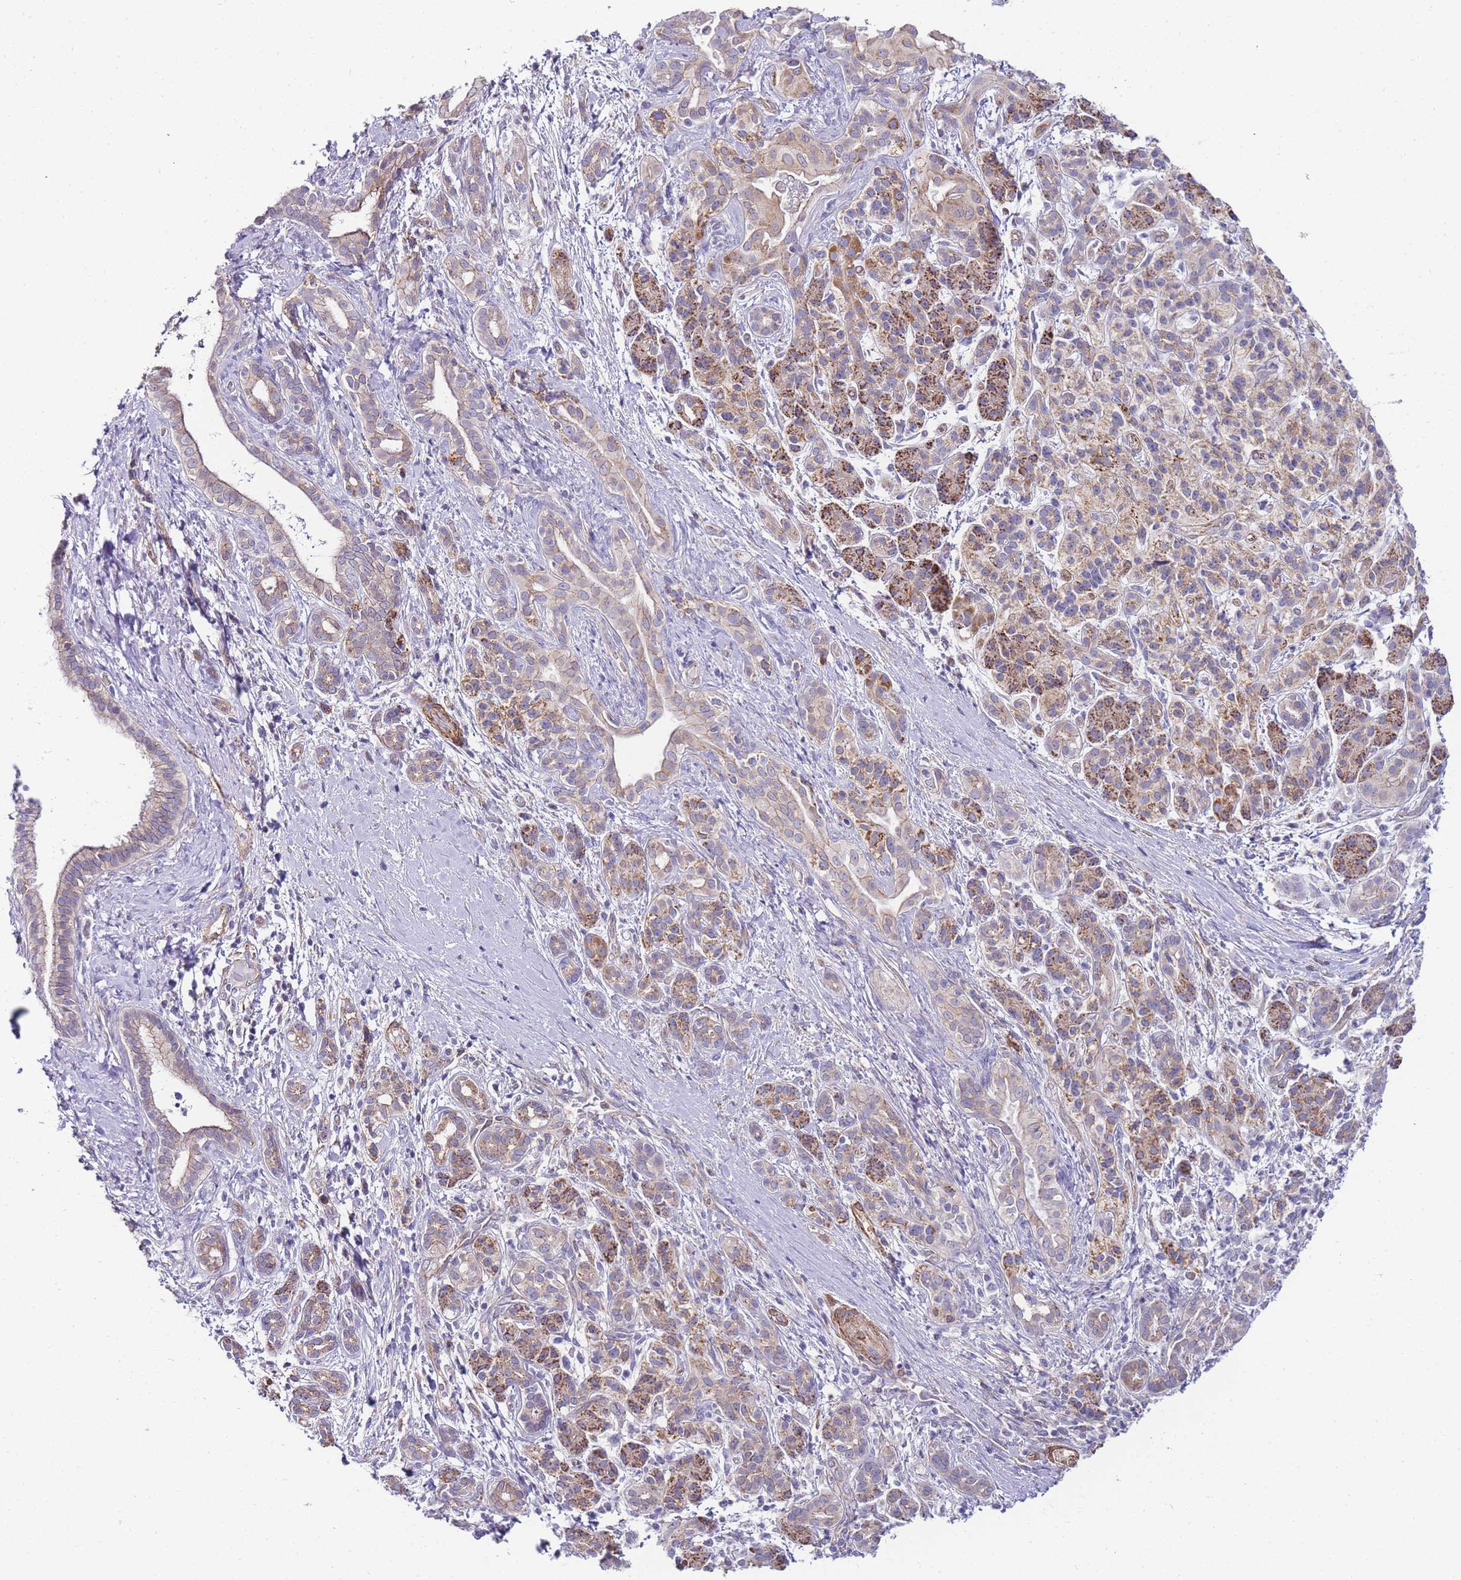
{"staining": {"intensity": "weak", "quantity": "25%-75%", "location": "cytoplasmic/membranous"}, "tissue": "pancreatic cancer", "cell_type": "Tumor cells", "image_type": "cancer", "snomed": [{"axis": "morphology", "description": "Adenocarcinoma, NOS"}, {"axis": "topography", "description": "Pancreas"}], "caption": "This photomicrograph demonstrates immunohistochemistry (IHC) staining of pancreatic adenocarcinoma, with low weak cytoplasmic/membranous expression in approximately 25%-75% of tumor cells.", "gene": "PDCD7", "patient": {"sex": "male", "age": 58}}